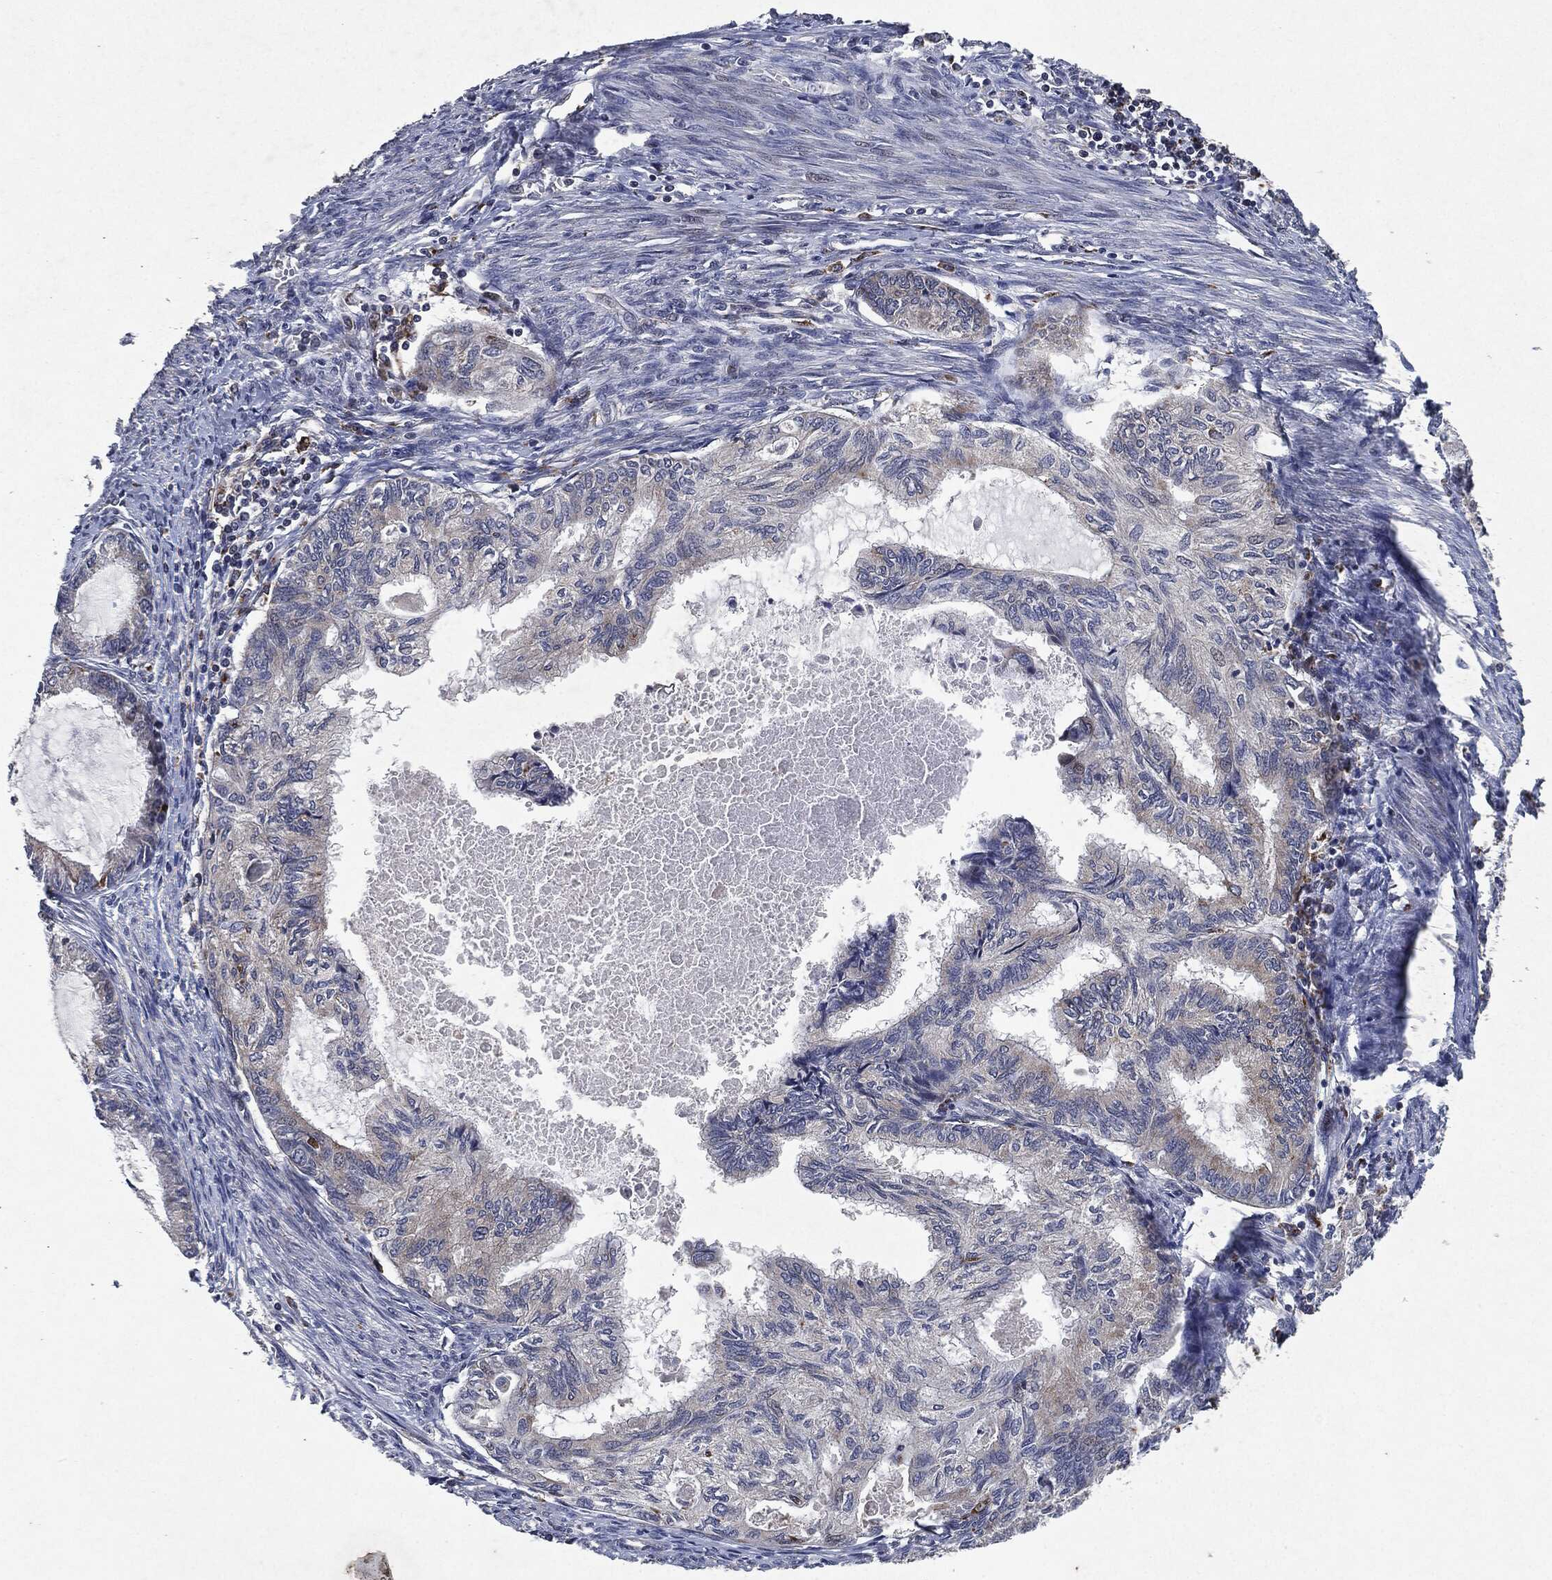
{"staining": {"intensity": "moderate", "quantity": "<25%", "location": "cytoplasmic/membranous"}, "tissue": "endometrial cancer", "cell_type": "Tumor cells", "image_type": "cancer", "snomed": [{"axis": "morphology", "description": "Adenocarcinoma, NOS"}, {"axis": "topography", "description": "Endometrium"}], "caption": "Approximately <25% of tumor cells in endometrial adenocarcinoma show moderate cytoplasmic/membranous protein staining as visualized by brown immunohistochemical staining.", "gene": "SLC31A2", "patient": {"sex": "female", "age": 86}}